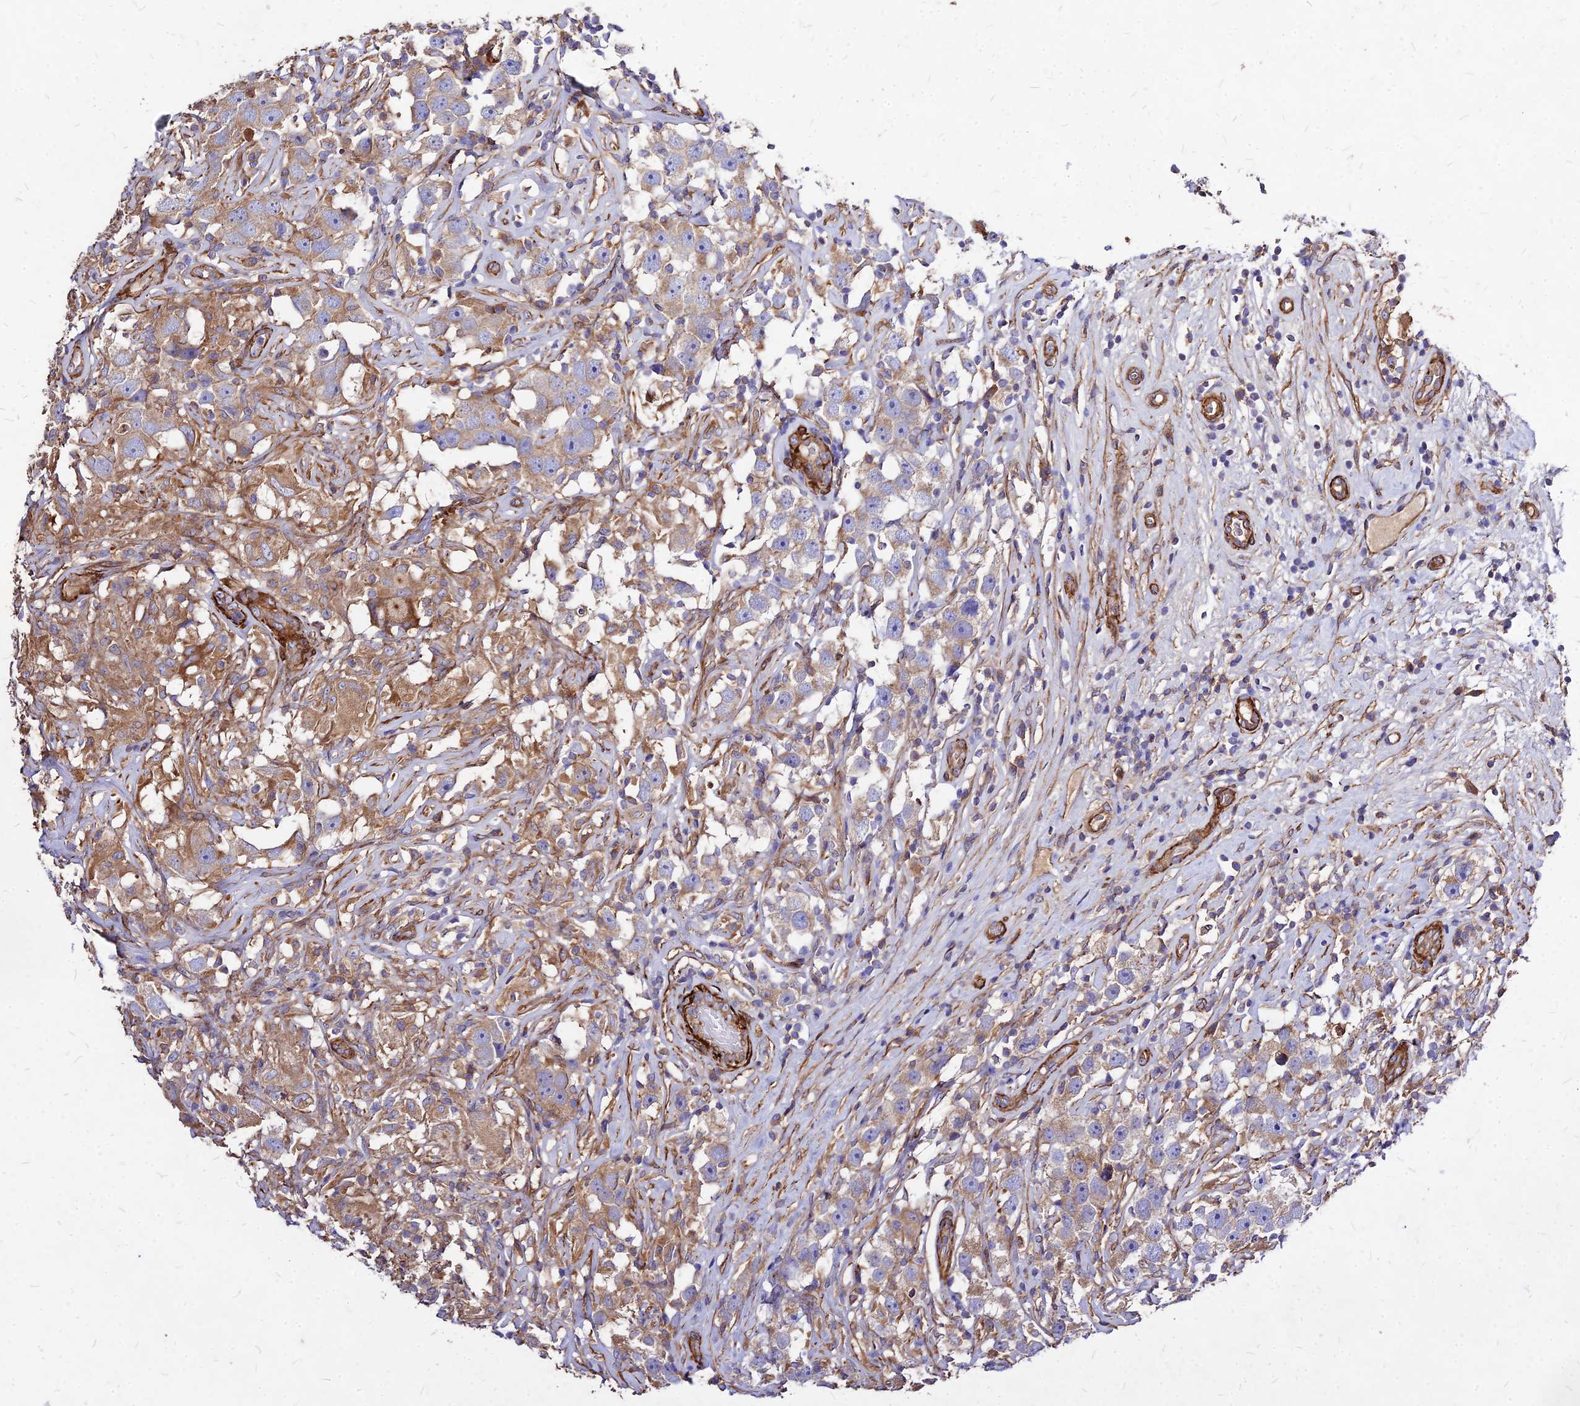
{"staining": {"intensity": "moderate", "quantity": ">75%", "location": "cytoplasmic/membranous"}, "tissue": "testis cancer", "cell_type": "Tumor cells", "image_type": "cancer", "snomed": [{"axis": "morphology", "description": "Seminoma, NOS"}, {"axis": "topography", "description": "Testis"}], "caption": "Moderate cytoplasmic/membranous positivity for a protein is appreciated in approximately >75% of tumor cells of seminoma (testis) using immunohistochemistry (IHC).", "gene": "EFCC1", "patient": {"sex": "male", "age": 49}}